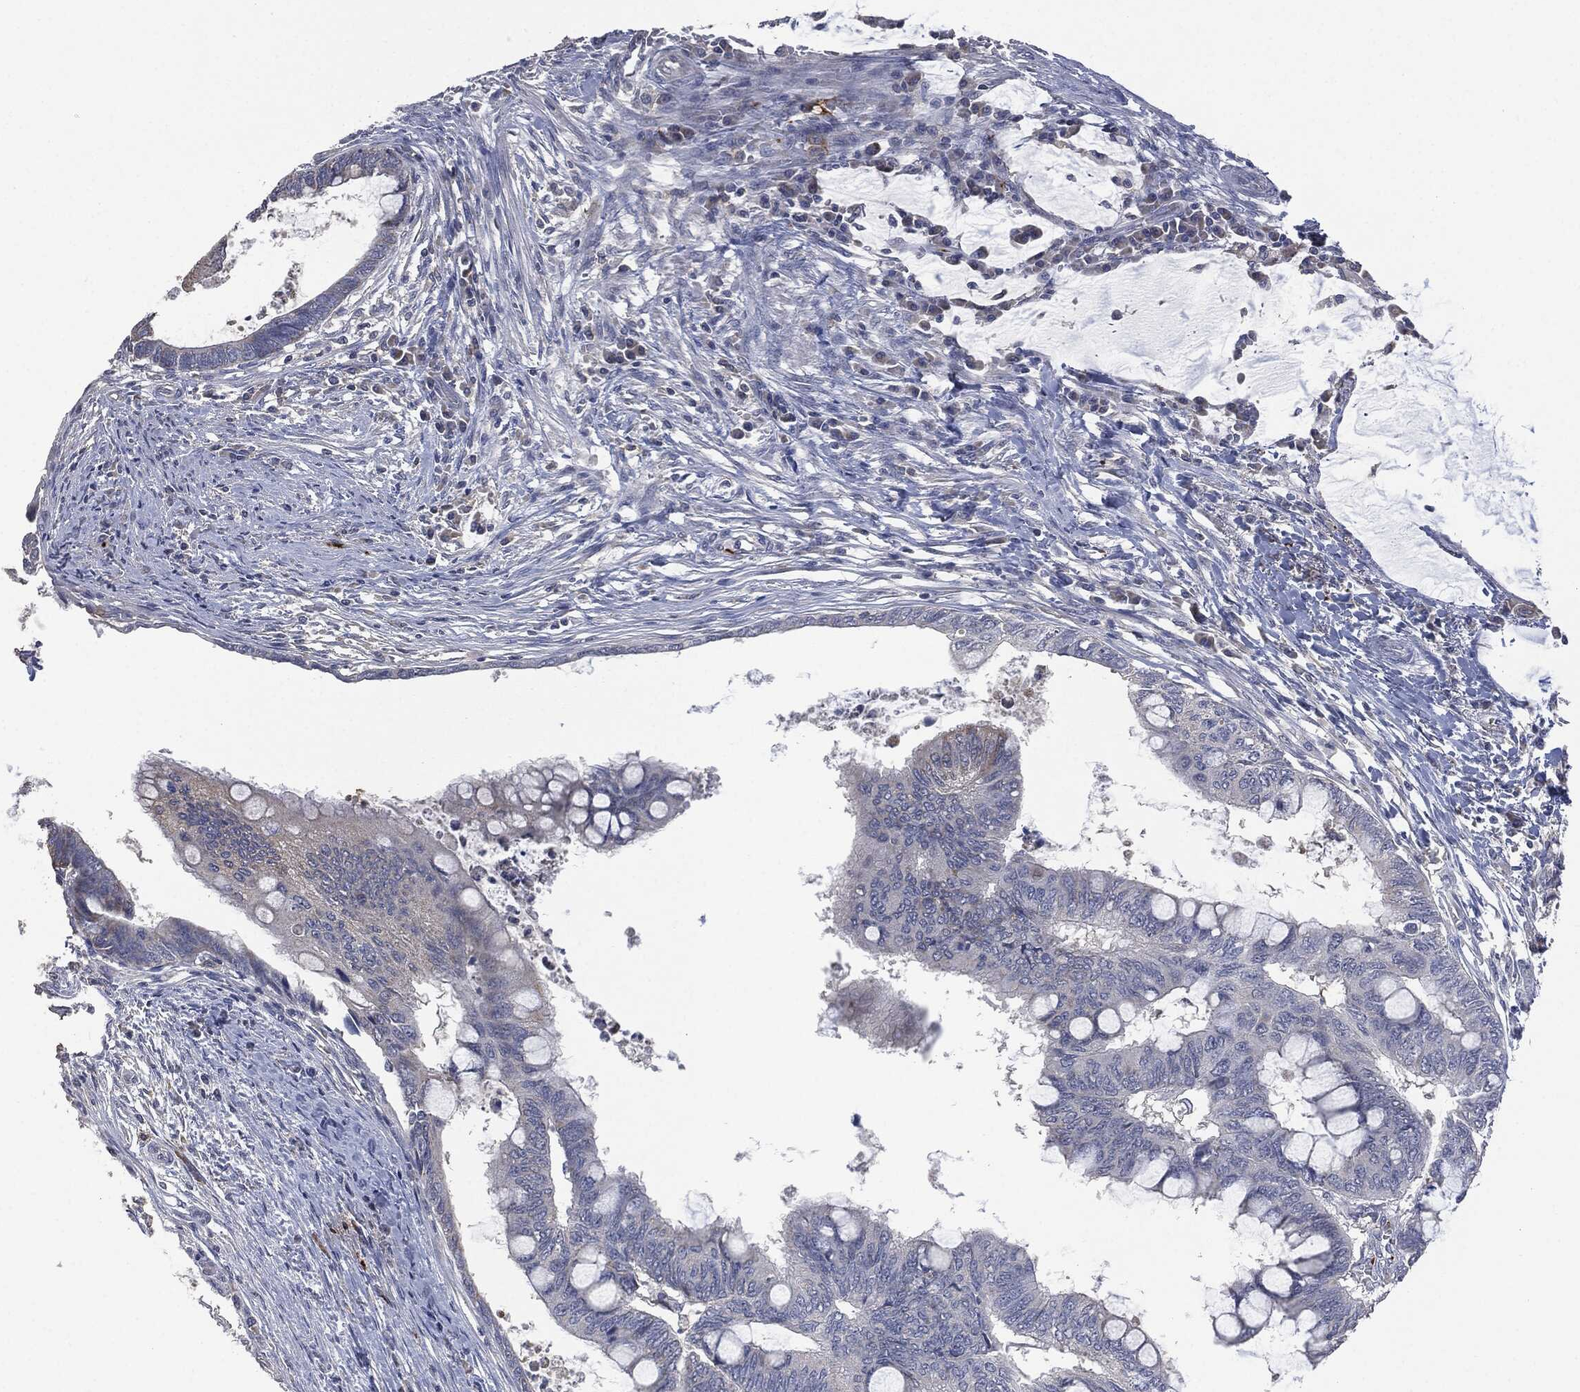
{"staining": {"intensity": "negative", "quantity": "none", "location": "none"}, "tissue": "colorectal cancer", "cell_type": "Tumor cells", "image_type": "cancer", "snomed": [{"axis": "morphology", "description": "Normal tissue, NOS"}, {"axis": "morphology", "description": "Adenocarcinoma, NOS"}, {"axis": "topography", "description": "Rectum"}, {"axis": "topography", "description": "Peripheral nerve tissue"}], "caption": "Immunohistochemical staining of adenocarcinoma (colorectal) shows no significant staining in tumor cells.", "gene": "CD33", "patient": {"sex": "male", "age": 92}}